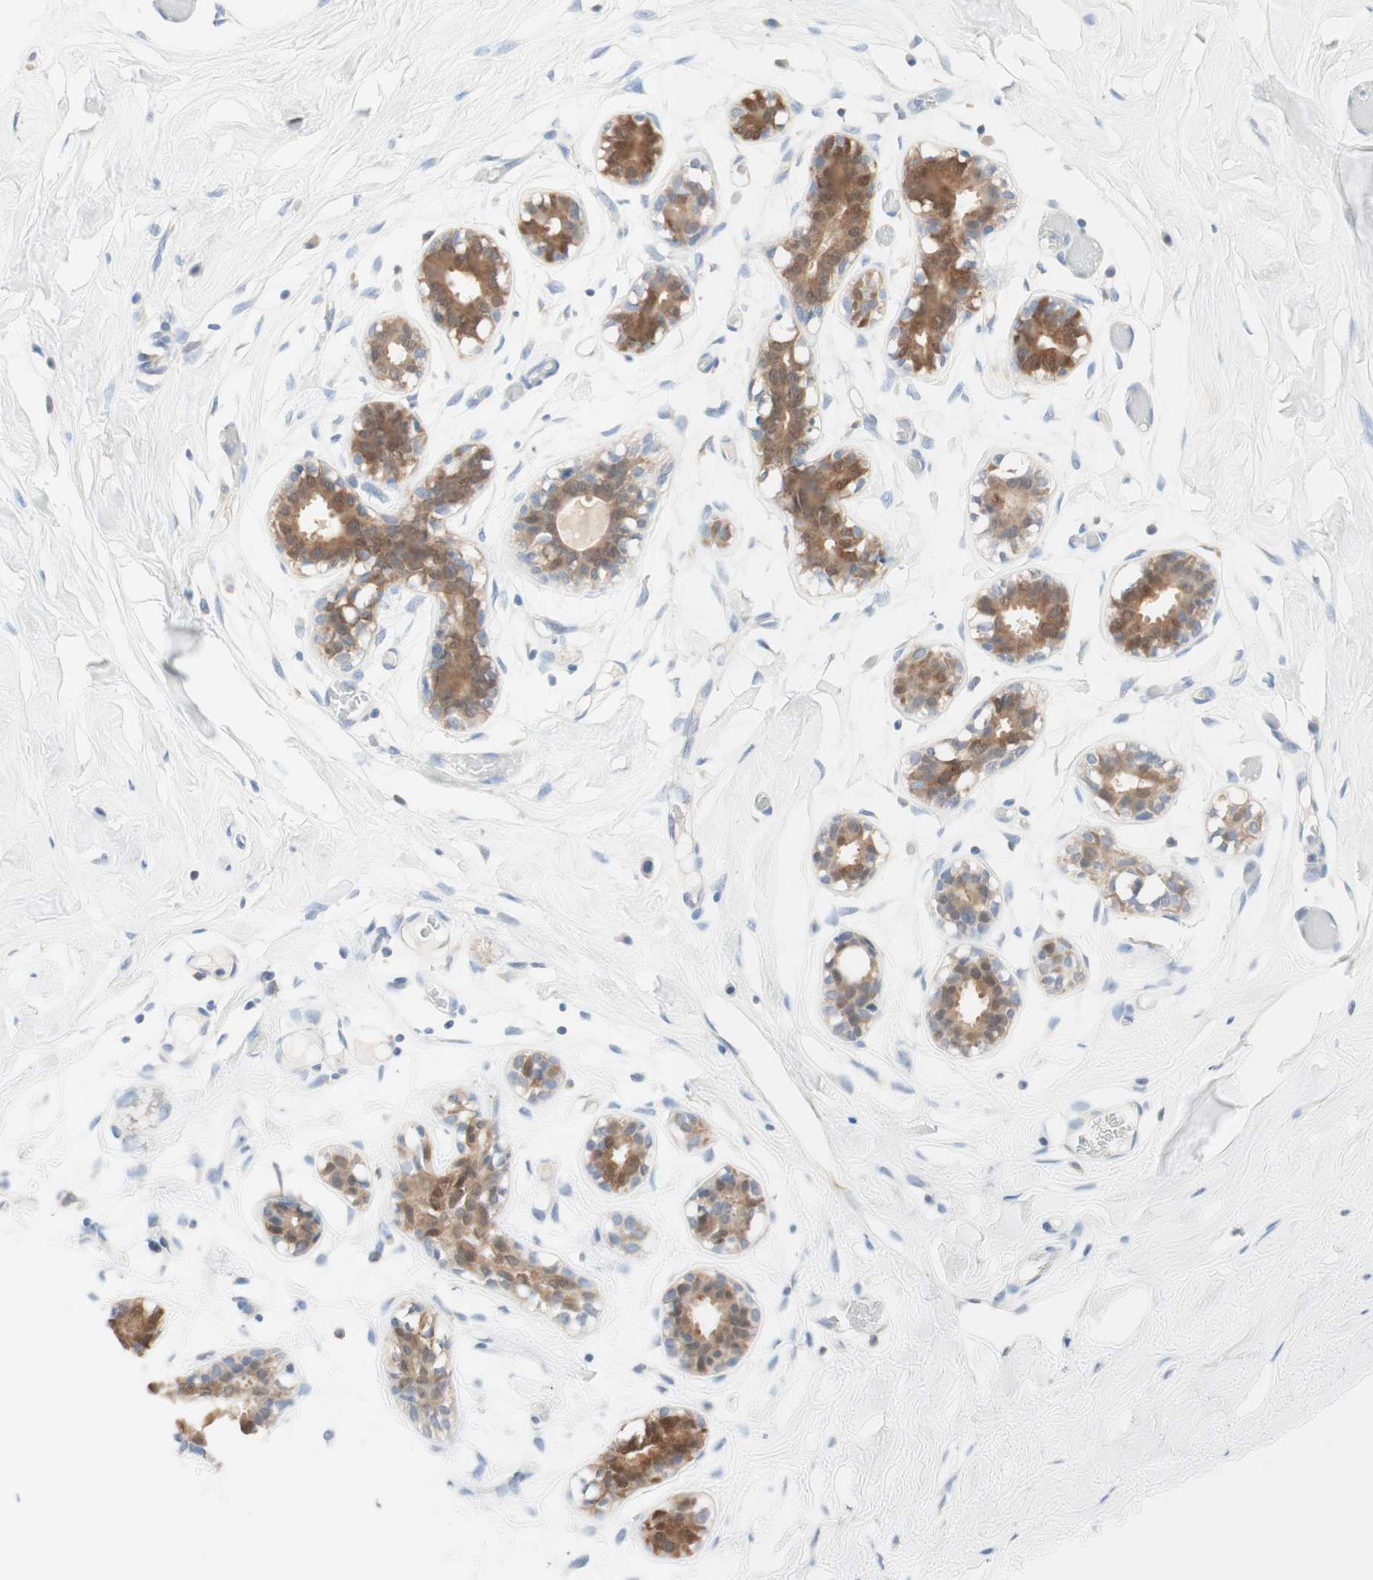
{"staining": {"intensity": "negative", "quantity": "none", "location": "none"}, "tissue": "adipose tissue", "cell_type": "Adipocytes", "image_type": "normal", "snomed": [{"axis": "morphology", "description": "Normal tissue, NOS"}, {"axis": "topography", "description": "Breast"}, {"axis": "topography", "description": "Adipose tissue"}], "caption": "Adipocytes are negative for brown protein staining in unremarkable adipose tissue. (Brightfield microscopy of DAB (3,3'-diaminobenzidine) immunohistochemistry at high magnification).", "gene": "COMT", "patient": {"sex": "female", "age": 25}}